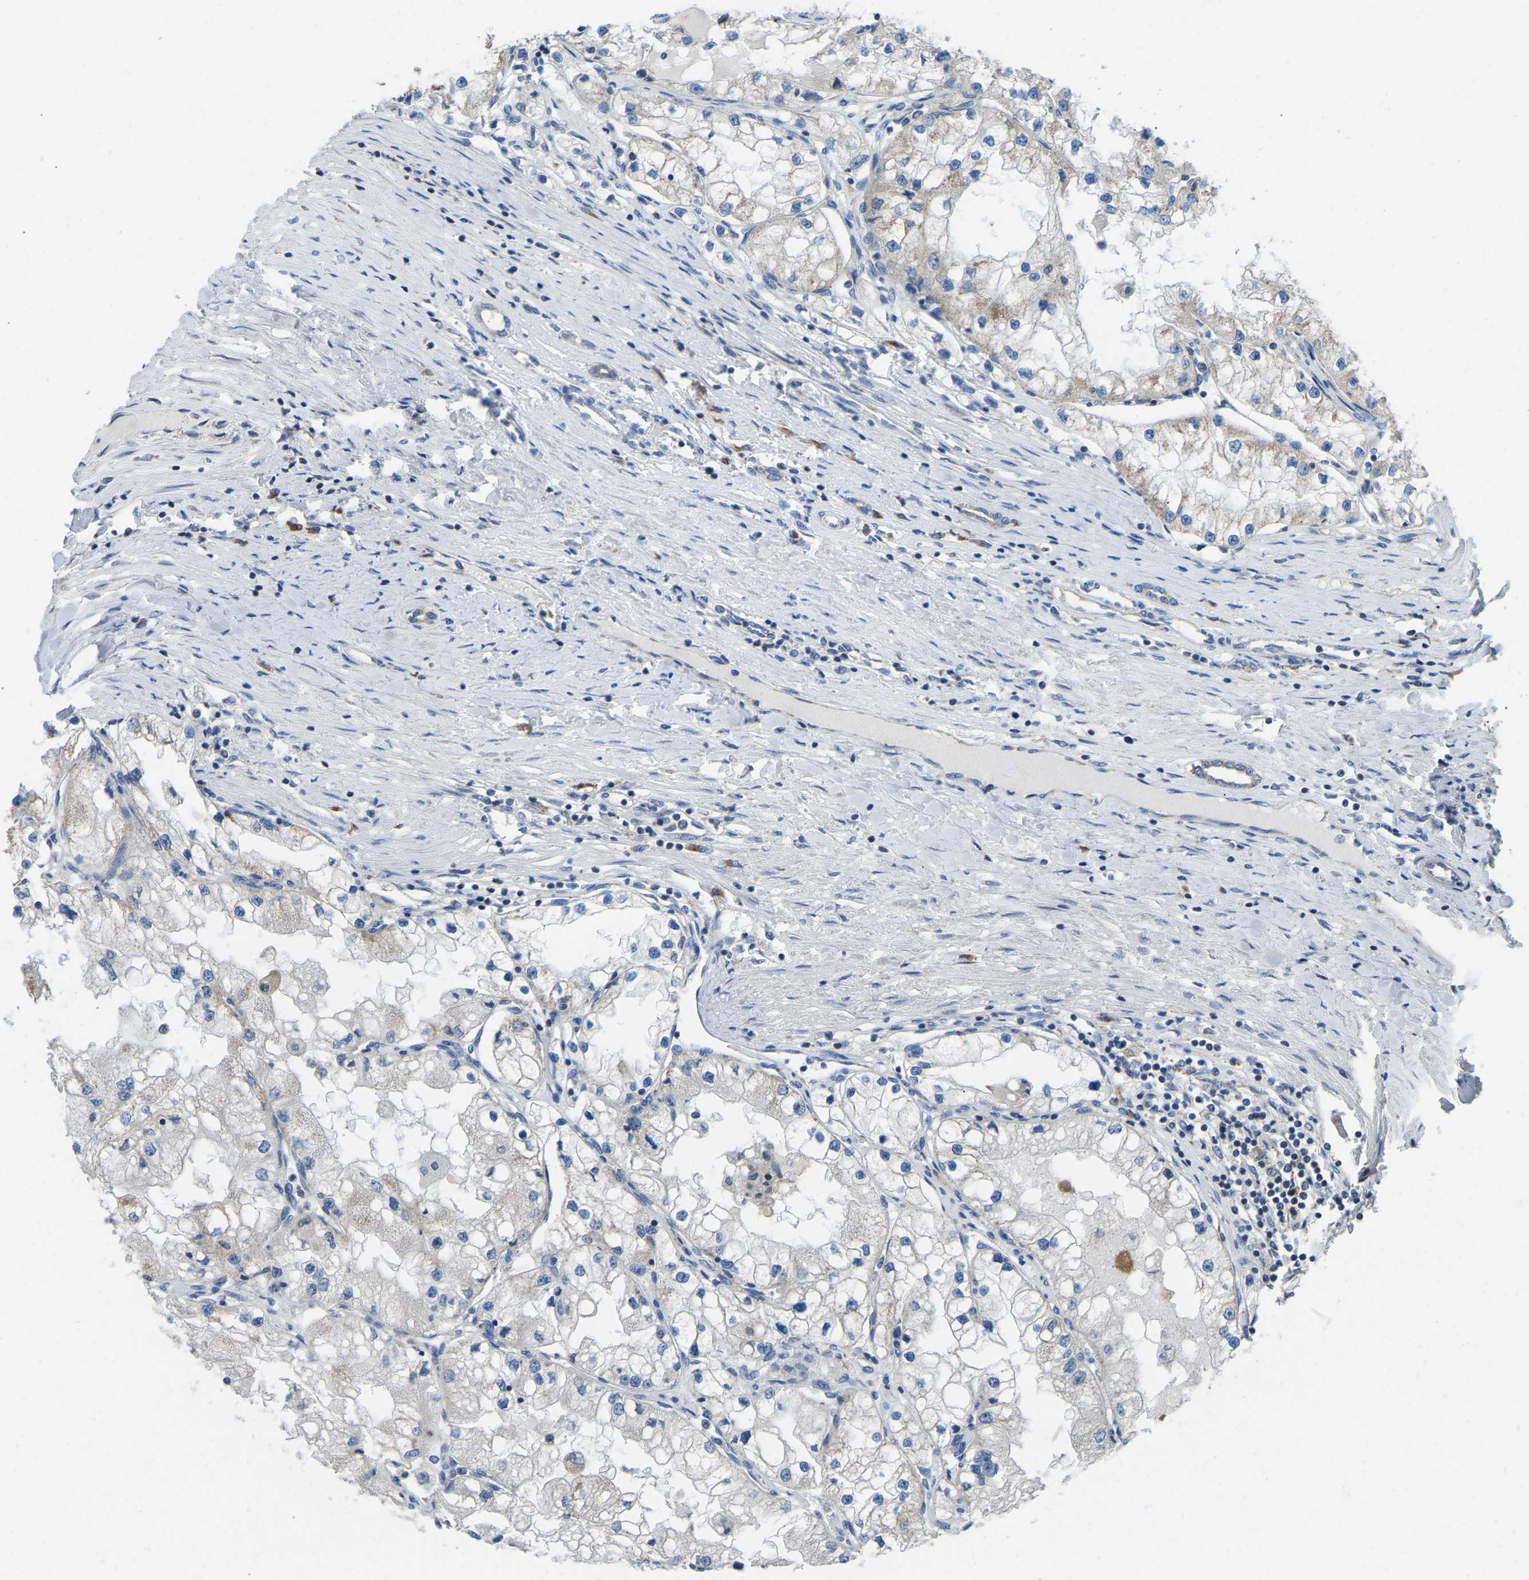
{"staining": {"intensity": "weak", "quantity": "<25%", "location": "cytoplasmic/membranous"}, "tissue": "renal cancer", "cell_type": "Tumor cells", "image_type": "cancer", "snomed": [{"axis": "morphology", "description": "Adenocarcinoma, NOS"}, {"axis": "topography", "description": "Kidney"}], "caption": "The micrograph demonstrates no significant expression in tumor cells of renal adenocarcinoma.", "gene": "ETFB", "patient": {"sex": "male", "age": 68}}